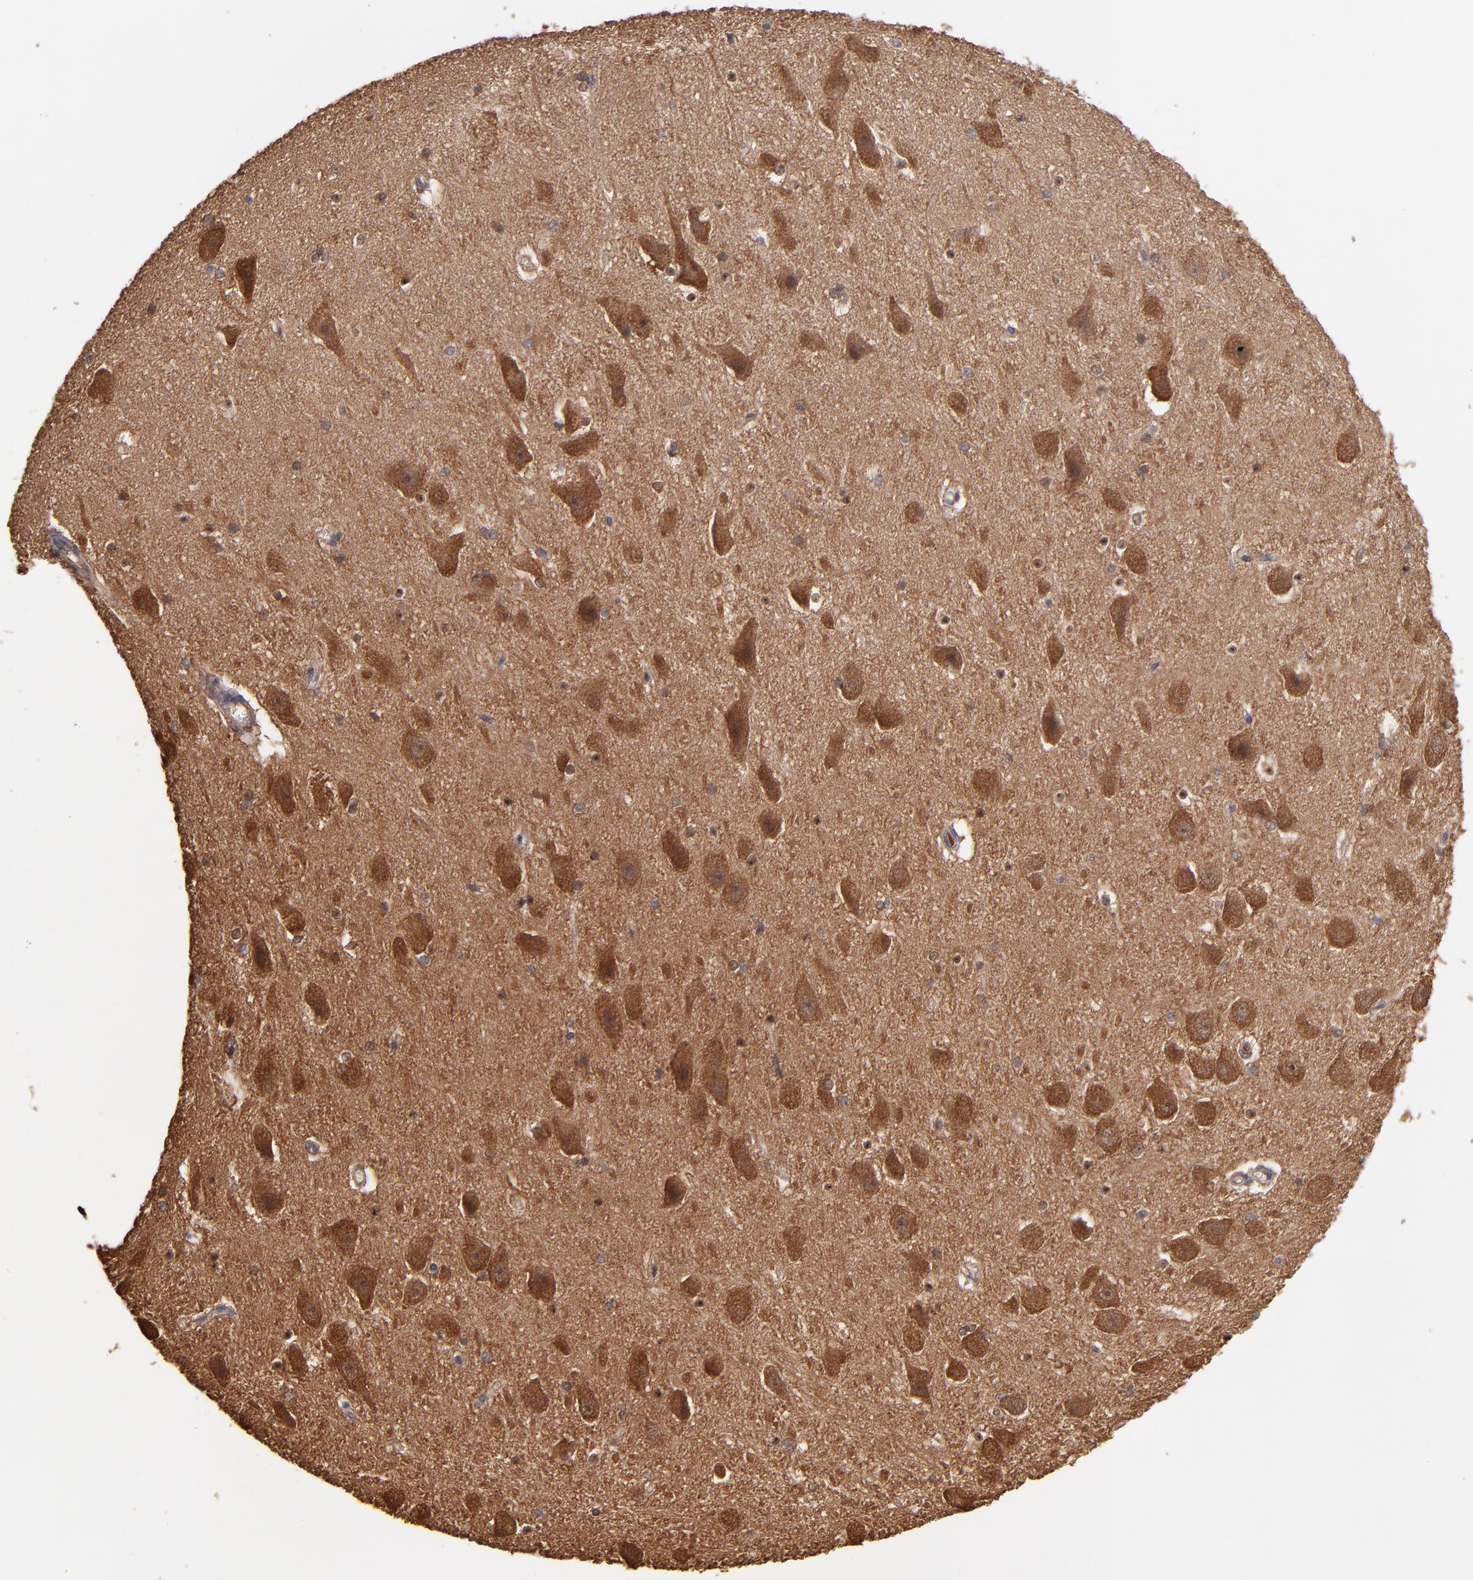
{"staining": {"intensity": "negative", "quantity": "none", "location": "none"}, "tissue": "hippocampus", "cell_type": "Glial cells", "image_type": "normal", "snomed": [{"axis": "morphology", "description": "Normal tissue, NOS"}, {"axis": "topography", "description": "Hippocampus"}], "caption": "IHC image of normal hippocampus stained for a protein (brown), which shows no expression in glial cells.", "gene": "GMFB", "patient": {"sex": "female", "age": 19}}